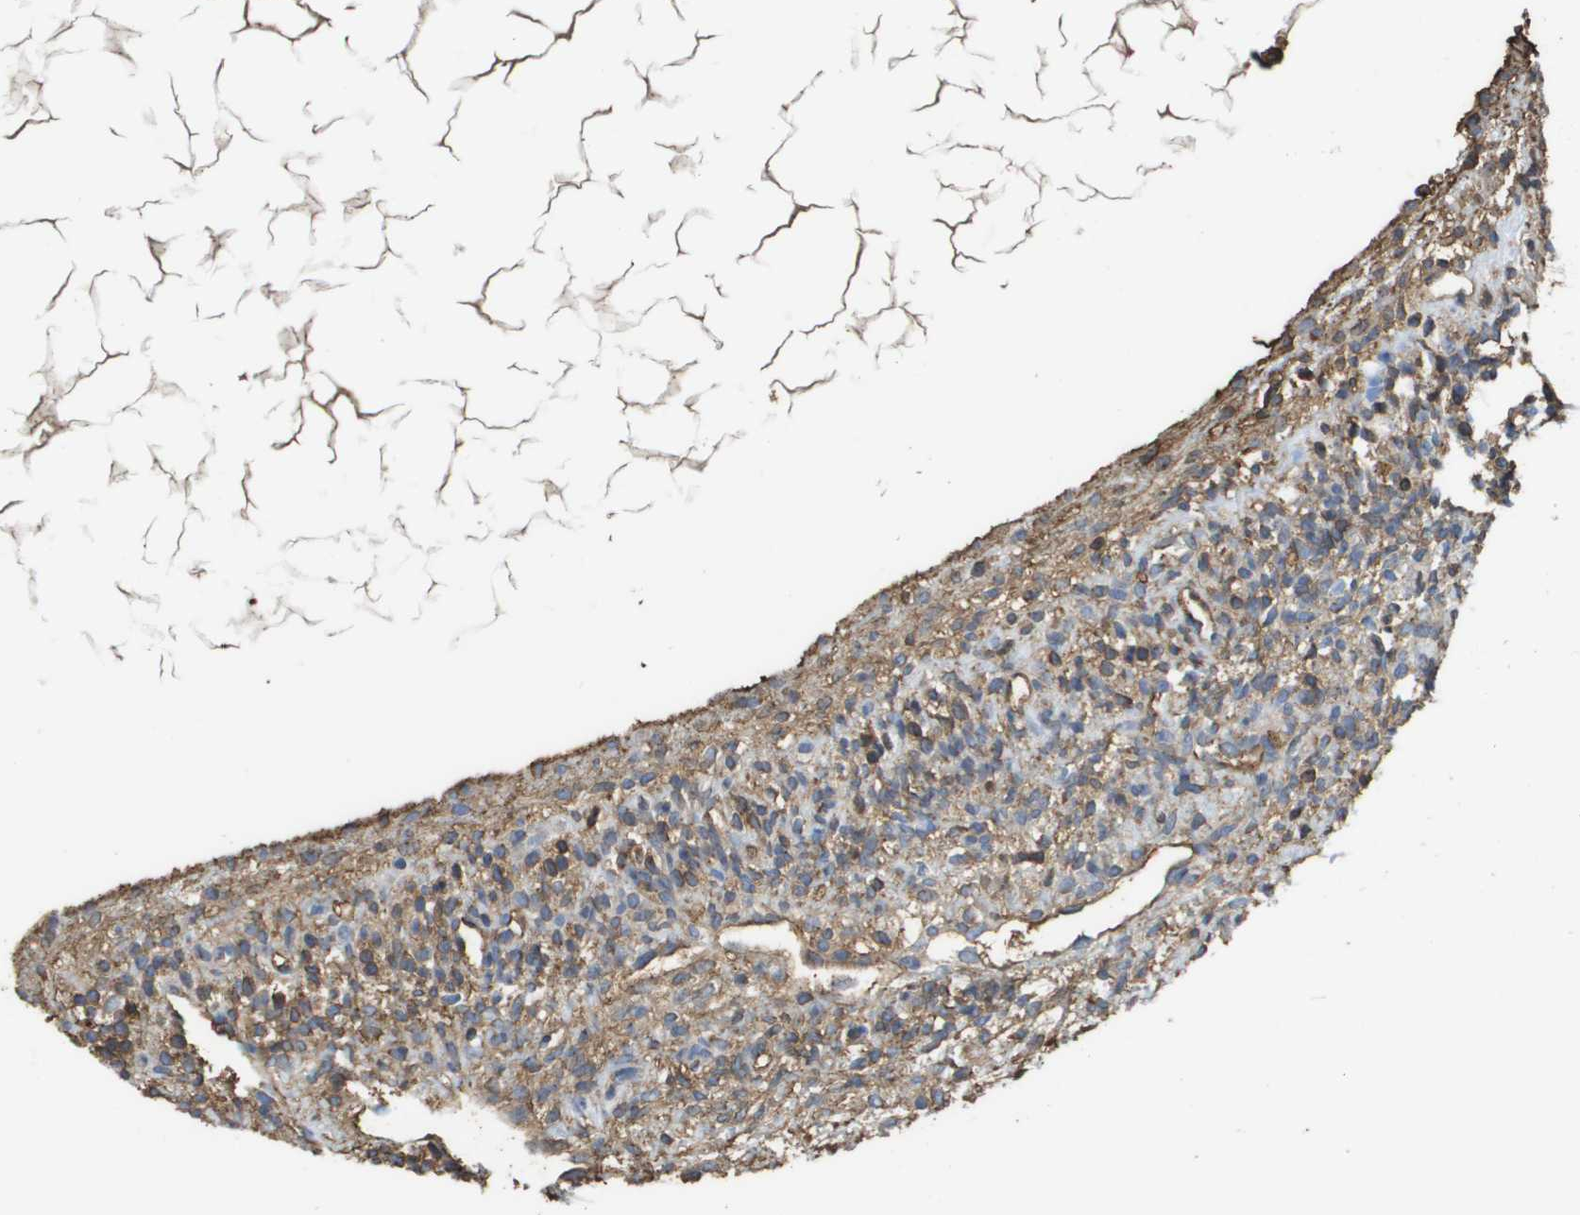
{"staining": {"intensity": "moderate", "quantity": "25%-75%", "location": "cytoplasmic/membranous"}, "tissue": "ovary", "cell_type": "Ovarian stroma cells", "image_type": "normal", "snomed": [{"axis": "morphology", "description": "Normal tissue, NOS"}, {"axis": "morphology", "description": "Cyst, NOS"}, {"axis": "topography", "description": "Ovary"}], "caption": "Immunohistochemistry (IHC) photomicrograph of normal human ovary stained for a protein (brown), which shows medium levels of moderate cytoplasmic/membranous positivity in about 25%-75% of ovarian stroma cells.", "gene": "PASK", "patient": {"sex": "female", "age": 18}}